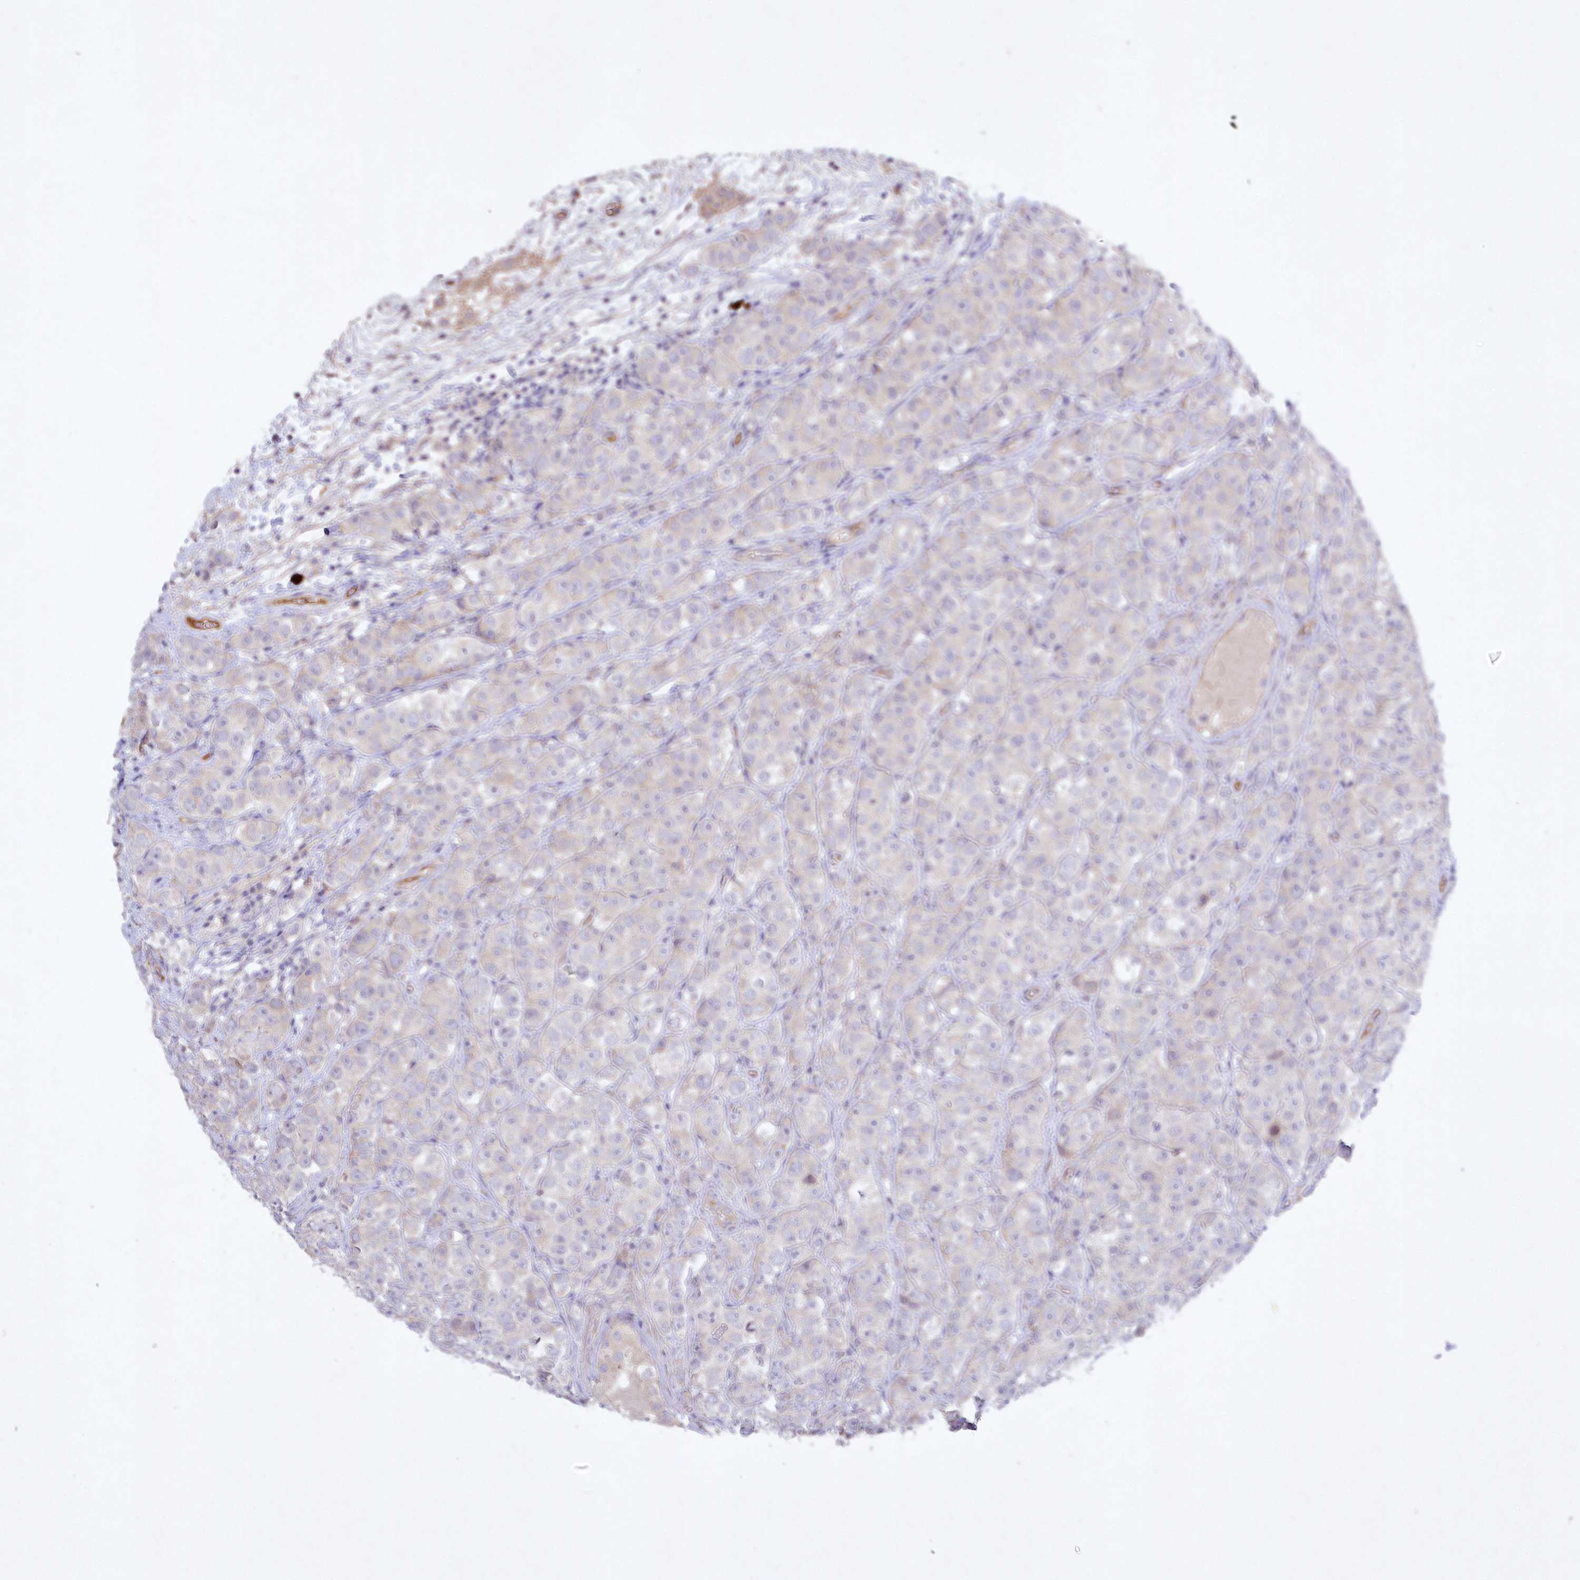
{"staining": {"intensity": "negative", "quantity": "none", "location": "none"}, "tissue": "testis cancer", "cell_type": "Tumor cells", "image_type": "cancer", "snomed": [{"axis": "morphology", "description": "Seminoma, NOS"}, {"axis": "topography", "description": "Testis"}], "caption": "Photomicrograph shows no significant protein expression in tumor cells of testis seminoma.", "gene": "WBP1L", "patient": {"sex": "male", "age": 28}}